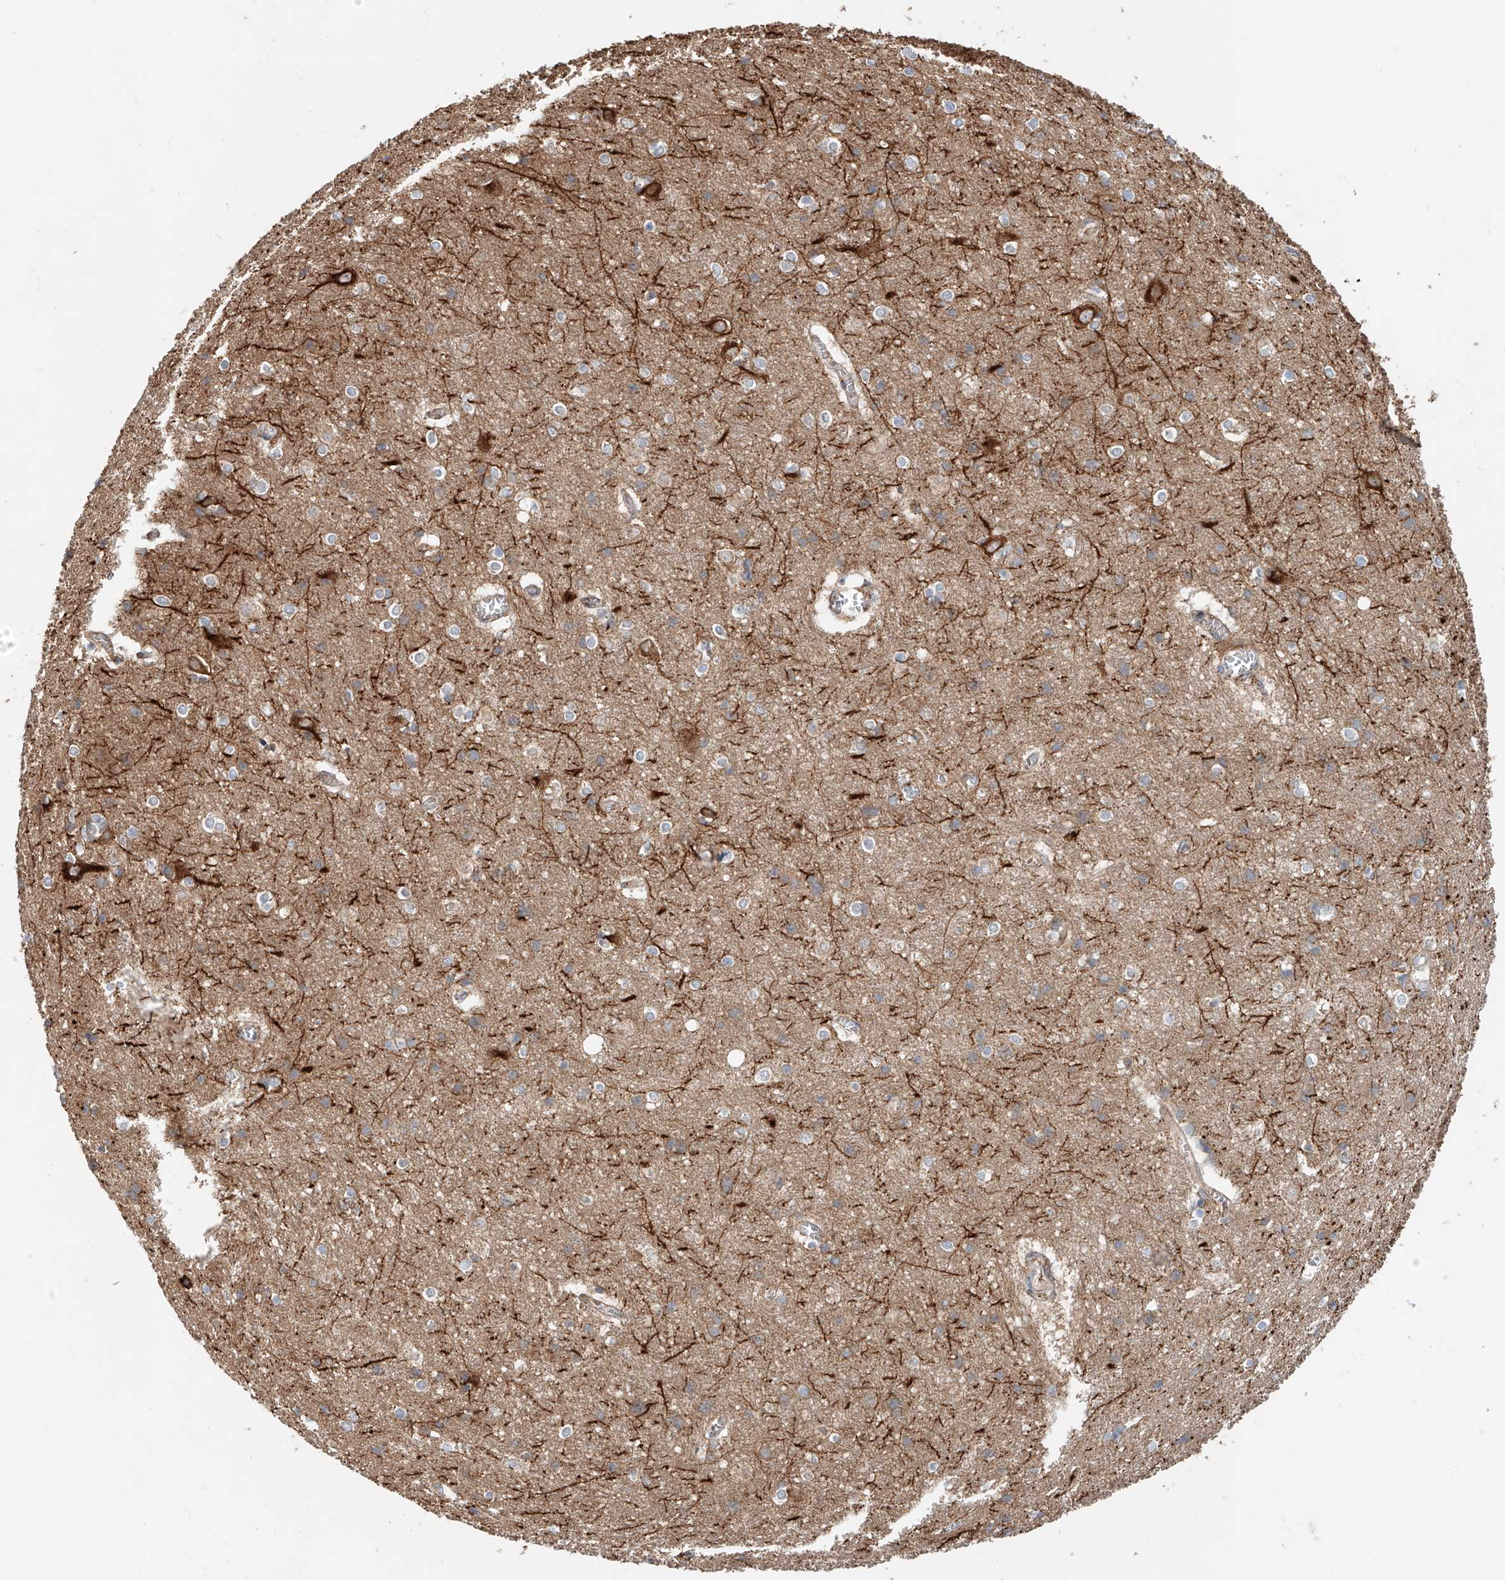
{"staining": {"intensity": "weak", "quantity": "25%-75%", "location": "cytoplasmic/membranous"}, "tissue": "cerebral cortex", "cell_type": "Endothelial cells", "image_type": "normal", "snomed": [{"axis": "morphology", "description": "Normal tissue, NOS"}, {"axis": "topography", "description": "Cerebral cortex"}], "caption": "Approximately 25%-75% of endothelial cells in normal cerebral cortex display weak cytoplasmic/membranous protein expression as visualized by brown immunohistochemical staining.", "gene": "SNAP29", "patient": {"sex": "male", "age": 54}}